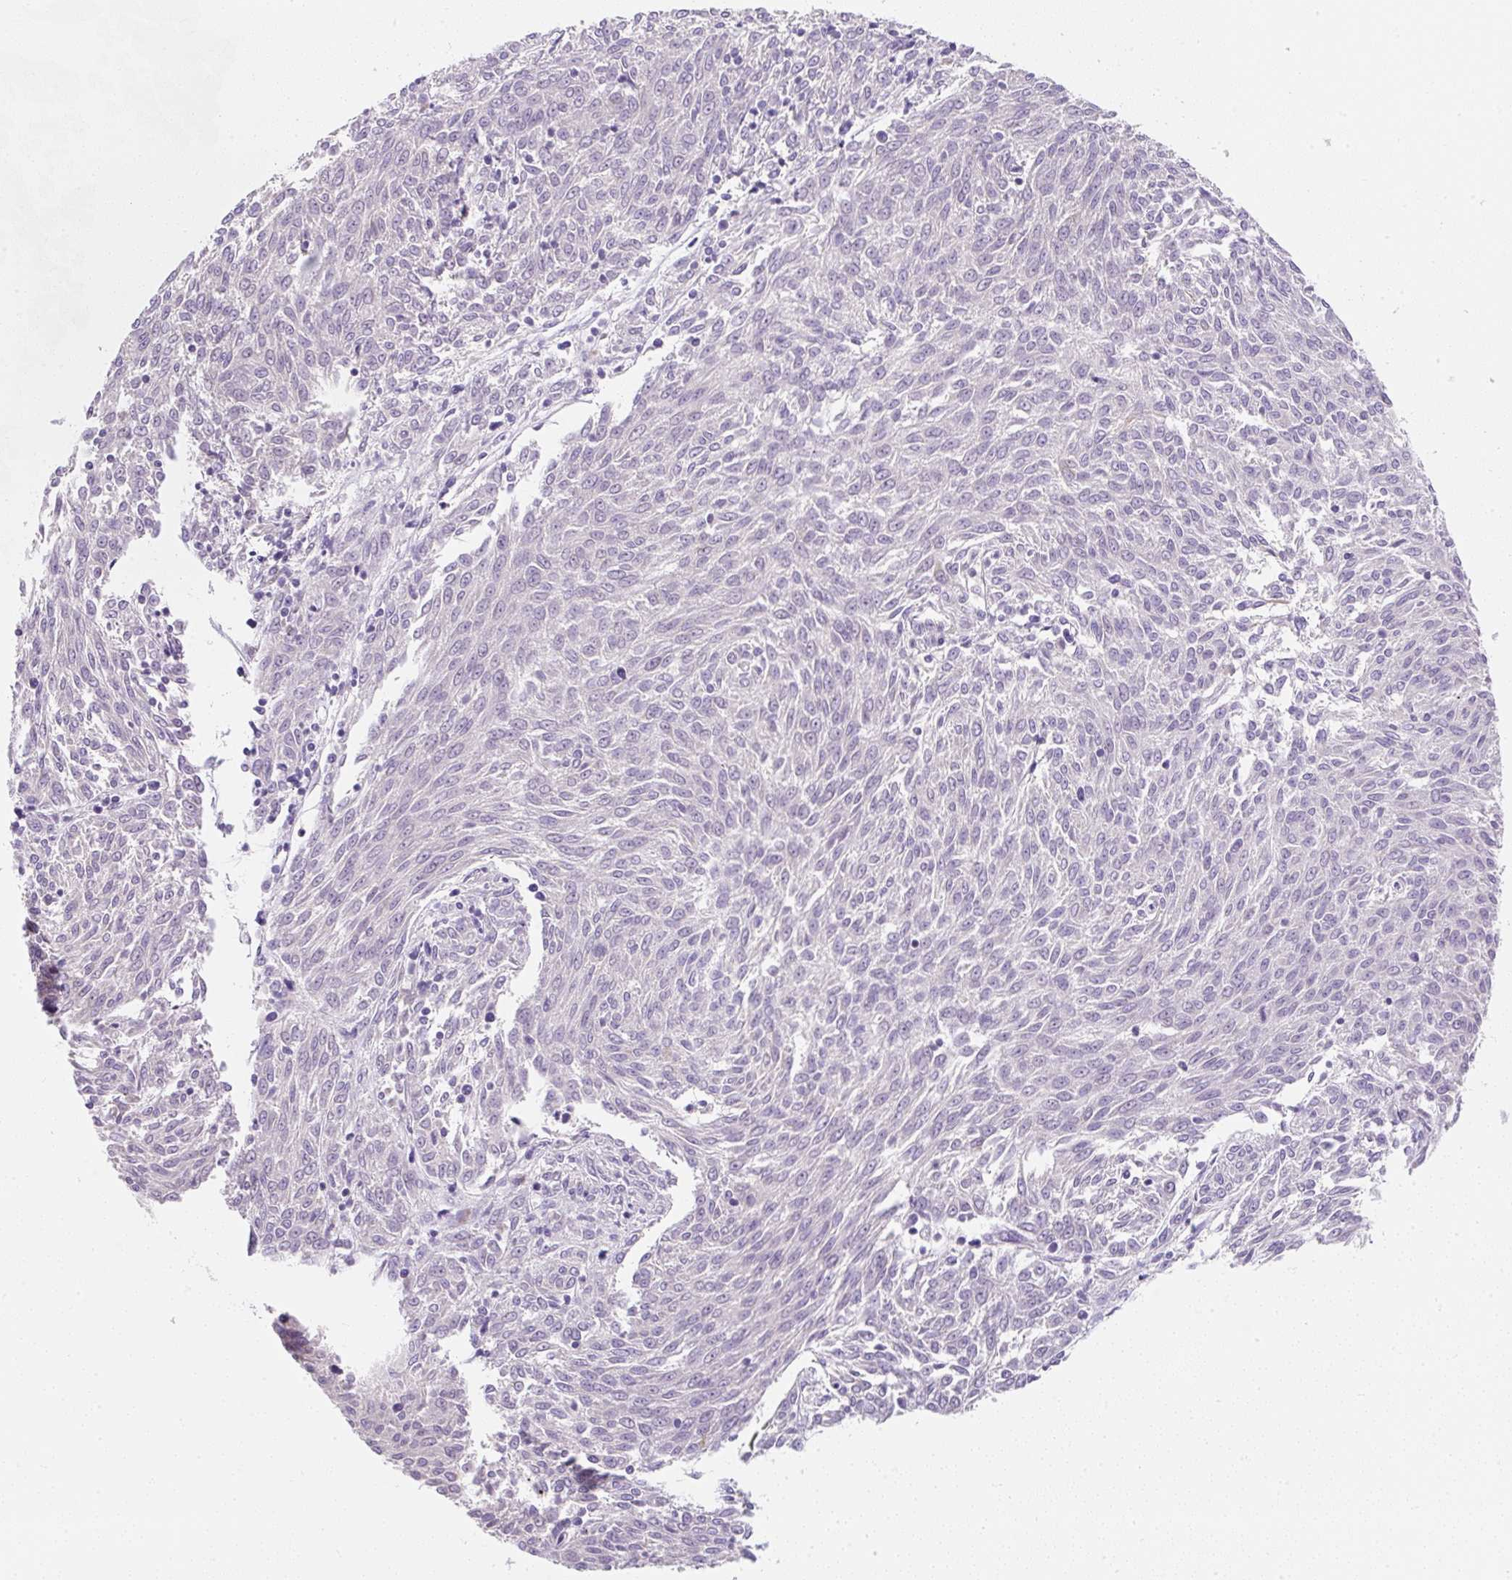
{"staining": {"intensity": "negative", "quantity": "none", "location": "none"}, "tissue": "melanoma", "cell_type": "Tumor cells", "image_type": "cancer", "snomed": [{"axis": "morphology", "description": "Malignant melanoma, NOS"}, {"axis": "topography", "description": "Skin"}], "caption": "The histopathology image shows no significant positivity in tumor cells of melanoma.", "gene": "DTX4", "patient": {"sex": "female", "age": 72}}